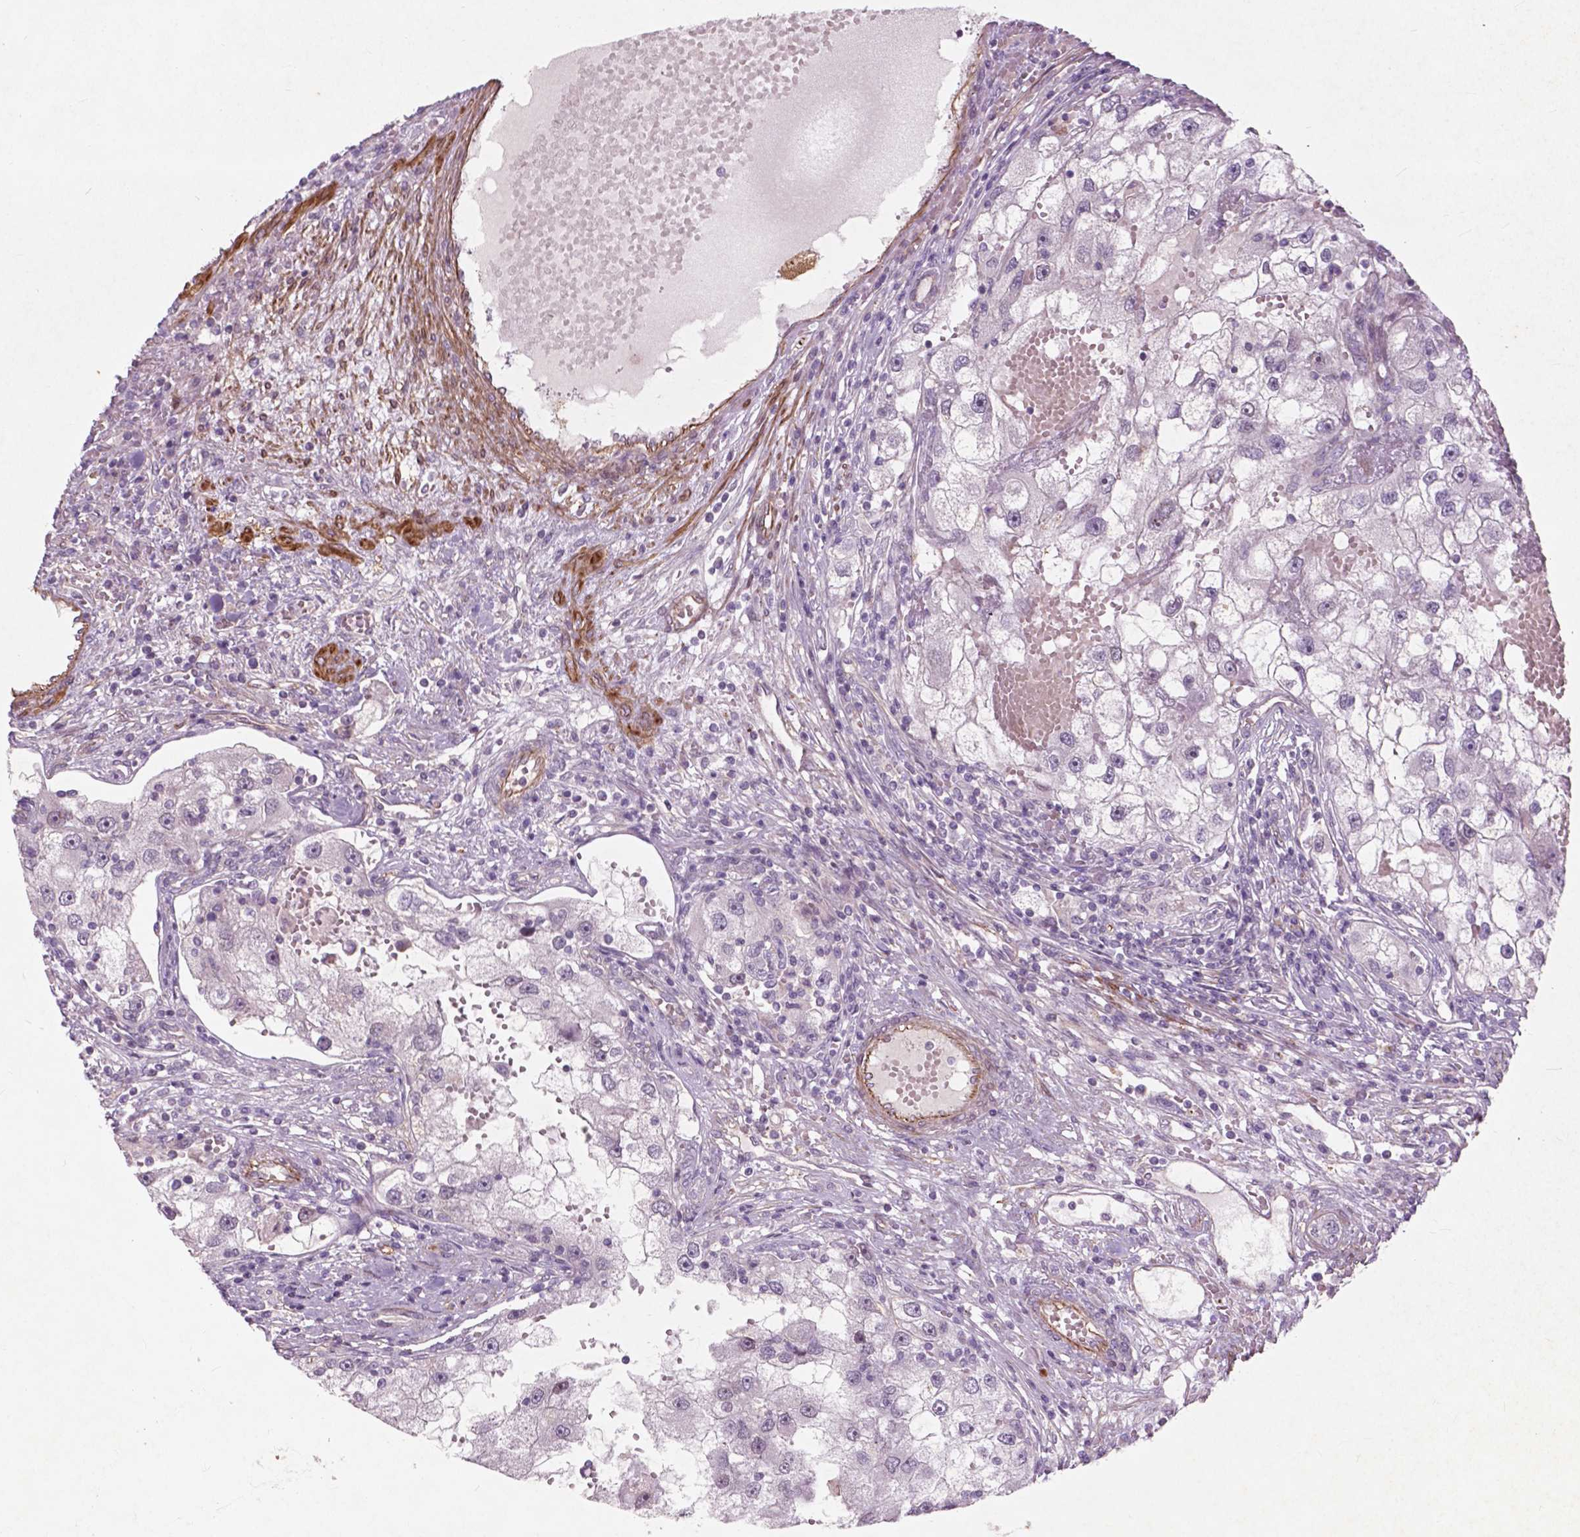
{"staining": {"intensity": "negative", "quantity": "none", "location": "none"}, "tissue": "renal cancer", "cell_type": "Tumor cells", "image_type": "cancer", "snomed": [{"axis": "morphology", "description": "Adenocarcinoma, NOS"}, {"axis": "topography", "description": "Kidney"}], "caption": "IHC micrograph of neoplastic tissue: human renal adenocarcinoma stained with DAB (3,3'-diaminobenzidine) shows no significant protein expression in tumor cells.", "gene": "RFPL4B", "patient": {"sex": "male", "age": 63}}